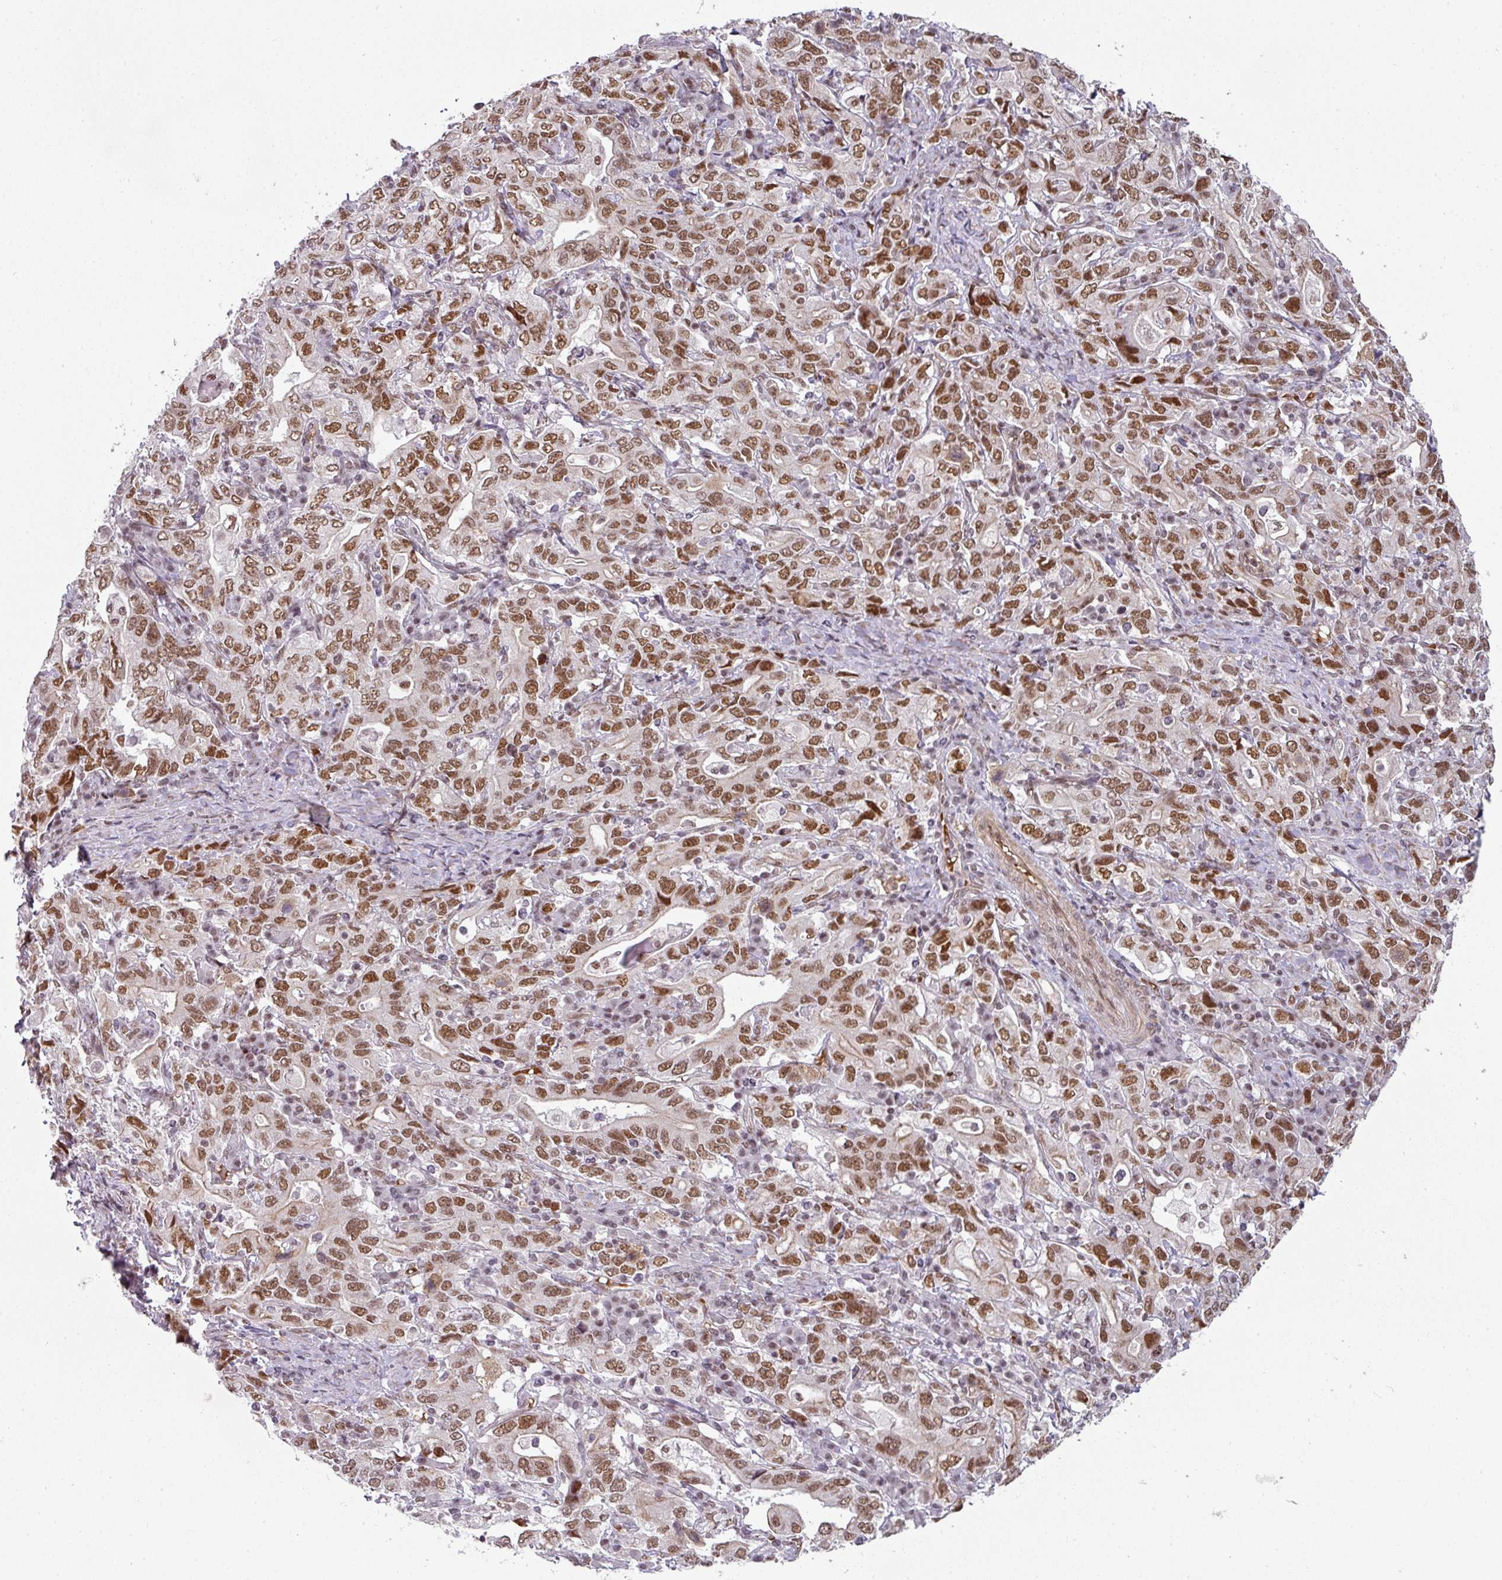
{"staining": {"intensity": "moderate", "quantity": ">75%", "location": "nuclear"}, "tissue": "stomach cancer", "cell_type": "Tumor cells", "image_type": "cancer", "snomed": [{"axis": "morphology", "description": "Adenocarcinoma, NOS"}, {"axis": "topography", "description": "Stomach, upper"}, {"axis": "topography", "description": "Stomach"}], "caption": "Stomach cancer stained for a protein (brown) shows moderate nuclear positive positivity in approximately >75% of tumor cells.", "gene": "NCOA5", "patient": {"sex": "male", "age": 62}}